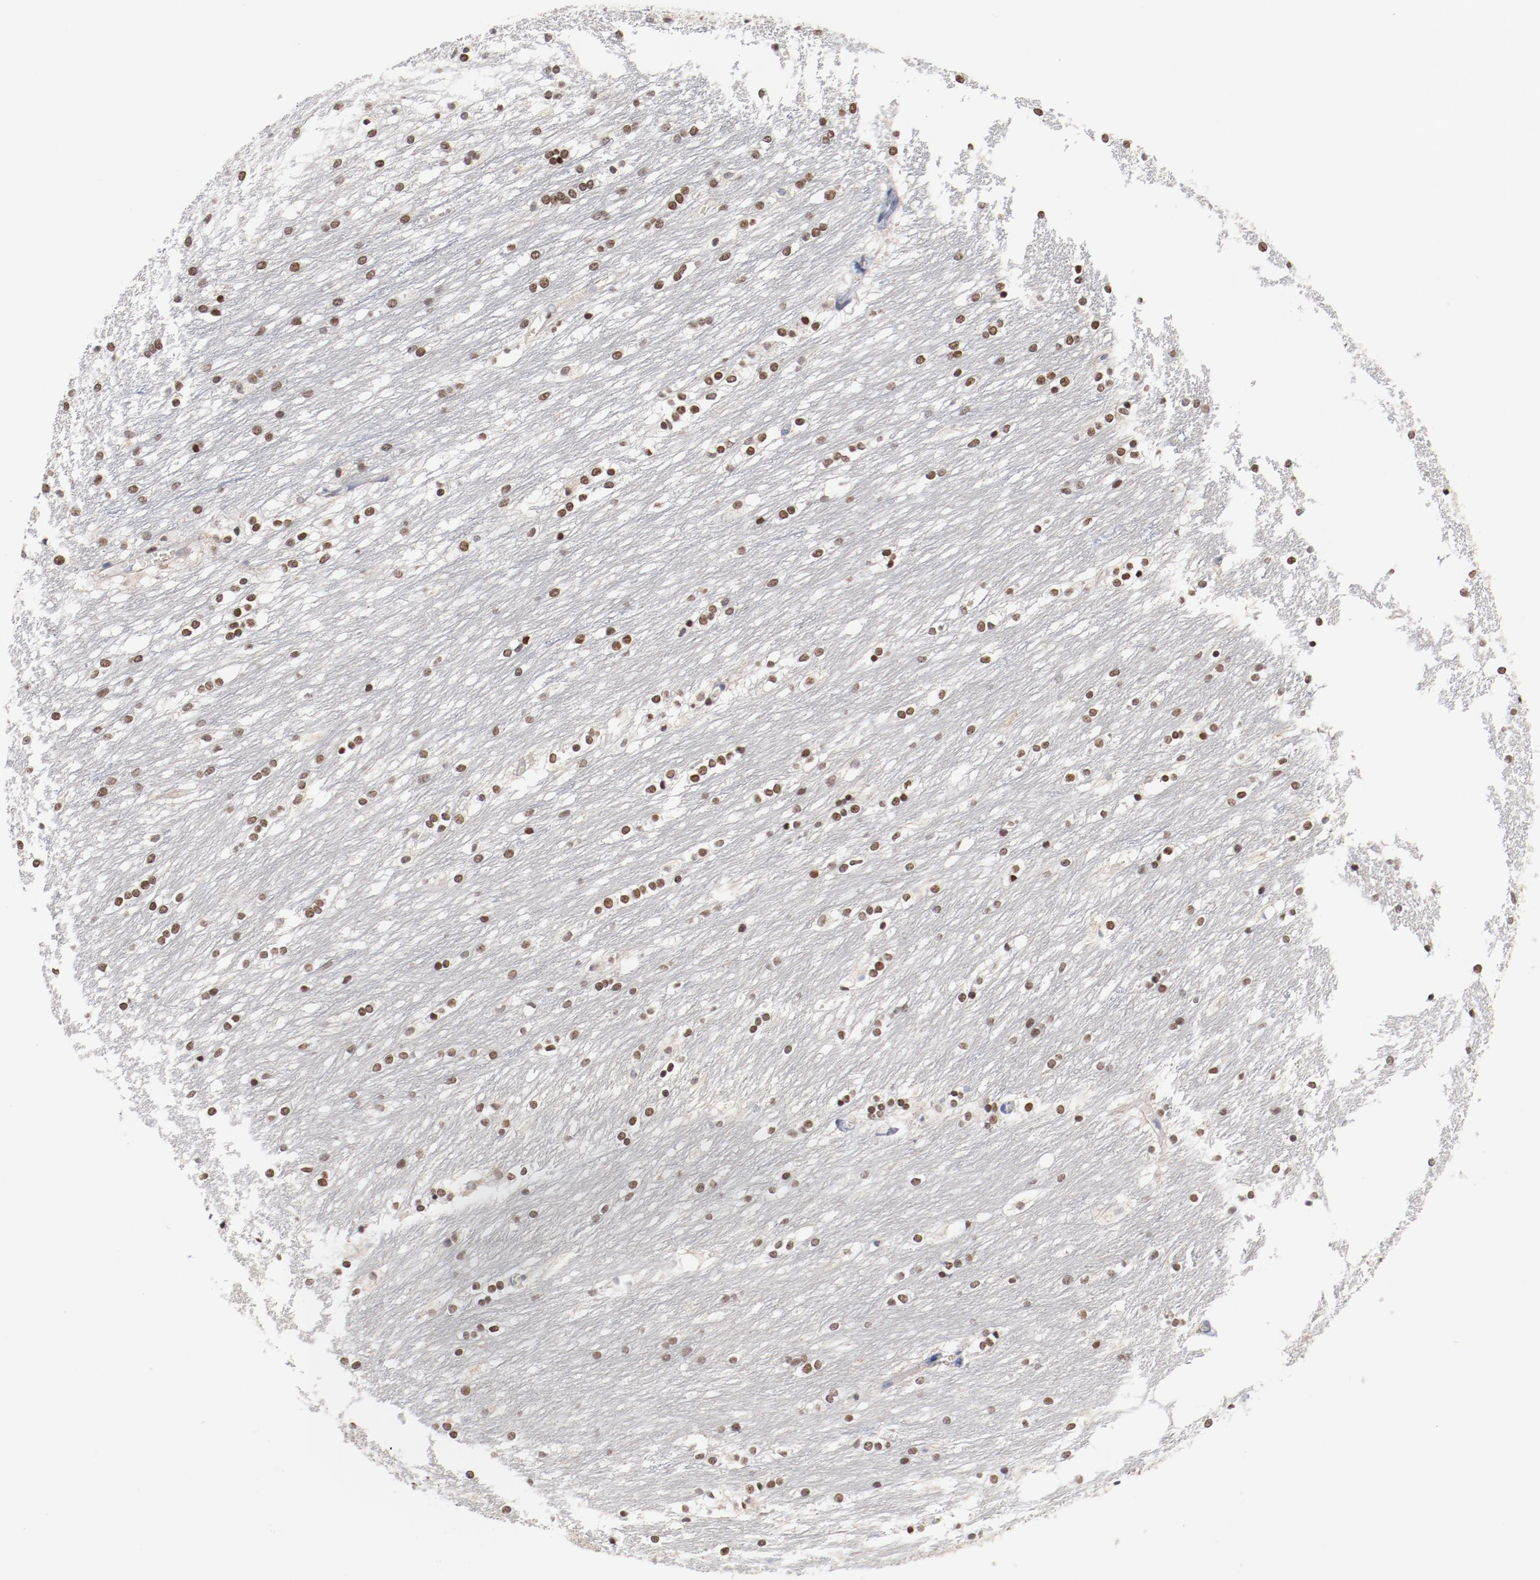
{"staining": {"intensity": "moderate", "quantity": ">75%", "location": "nuclear"}, "tissue": "caudate", "cell_type": "Glial cells", "image_type": "normal", "snomed": [{"axis": "morphology", "description": "Normal tissue, NOS"}, {"axis": "topography", "description": "Lateral ventricle wall"}], "caption": "A high-resolution photomicrograph shows immunohistochemistry (IHC) staining of normal caudate, which shows moderate nuclear positivity in about >75% of glial cells. The staining was performed using DAB (3,3'-diaminobenzidine), with brown indicating positive protein expression. Nuclei are stained blue with hematoxylin.", "gene": "ZEB2", "patient": {"sex": "female", "age": 19}}